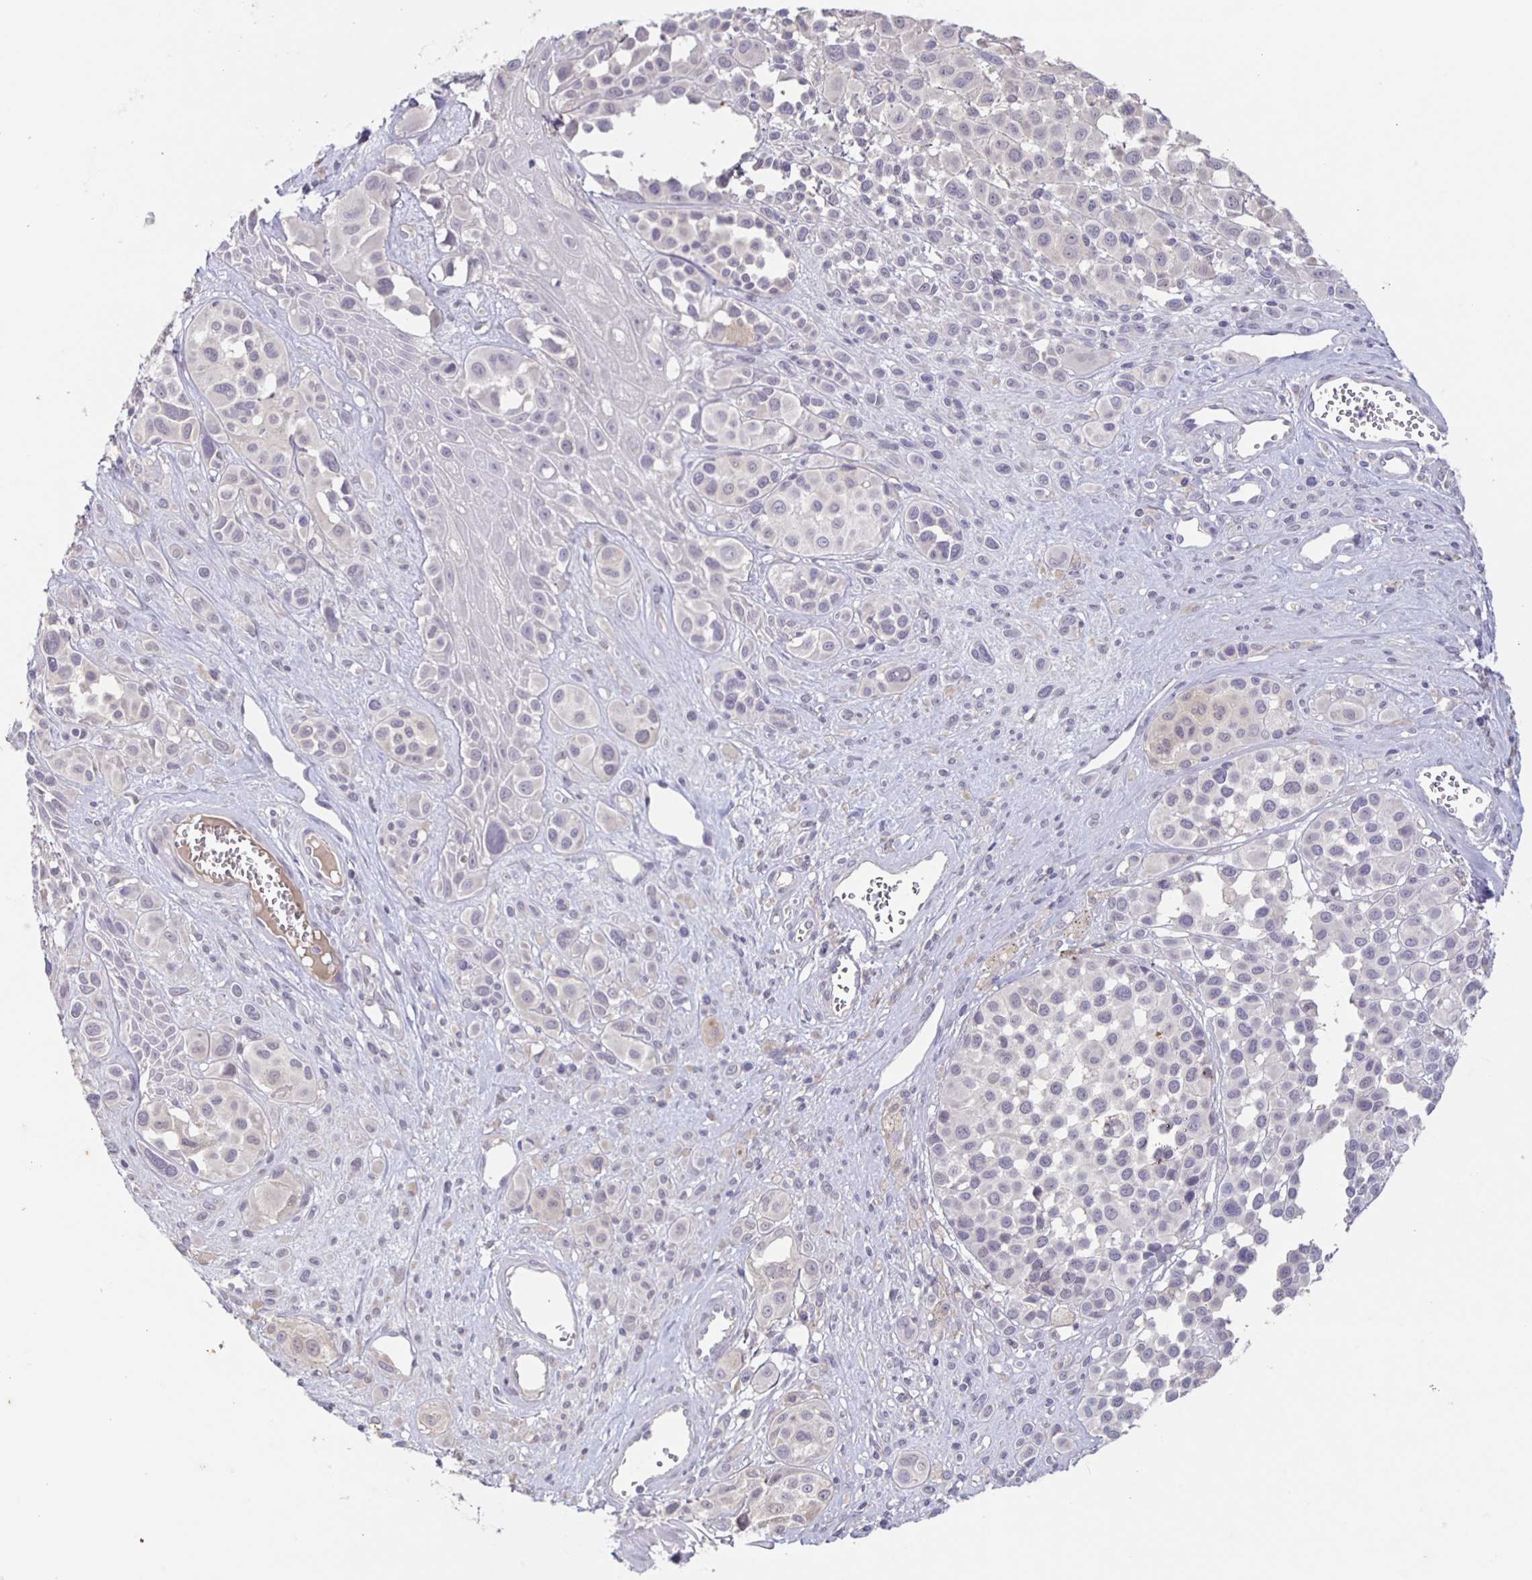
{"staining": {"intensity": "negative", "quantity": "none", "location": "none"}, "tissue": "melanoma", "cell_type": "Tumor cells", "image_type": "cancer", "snomed": [{"axis": "morphology", "description": "Malignant melanoma, NOS"}, {"axis": "topography", "description": "Skin"}], "caption": "This photomicrograph is of melanoma stained with IHC to label a protein in brown with the nuclei are counter-stained blue. There is no expression in tumor cells.", "gene": "INSL5", "patient": {"sex": "male", "age": 77}}